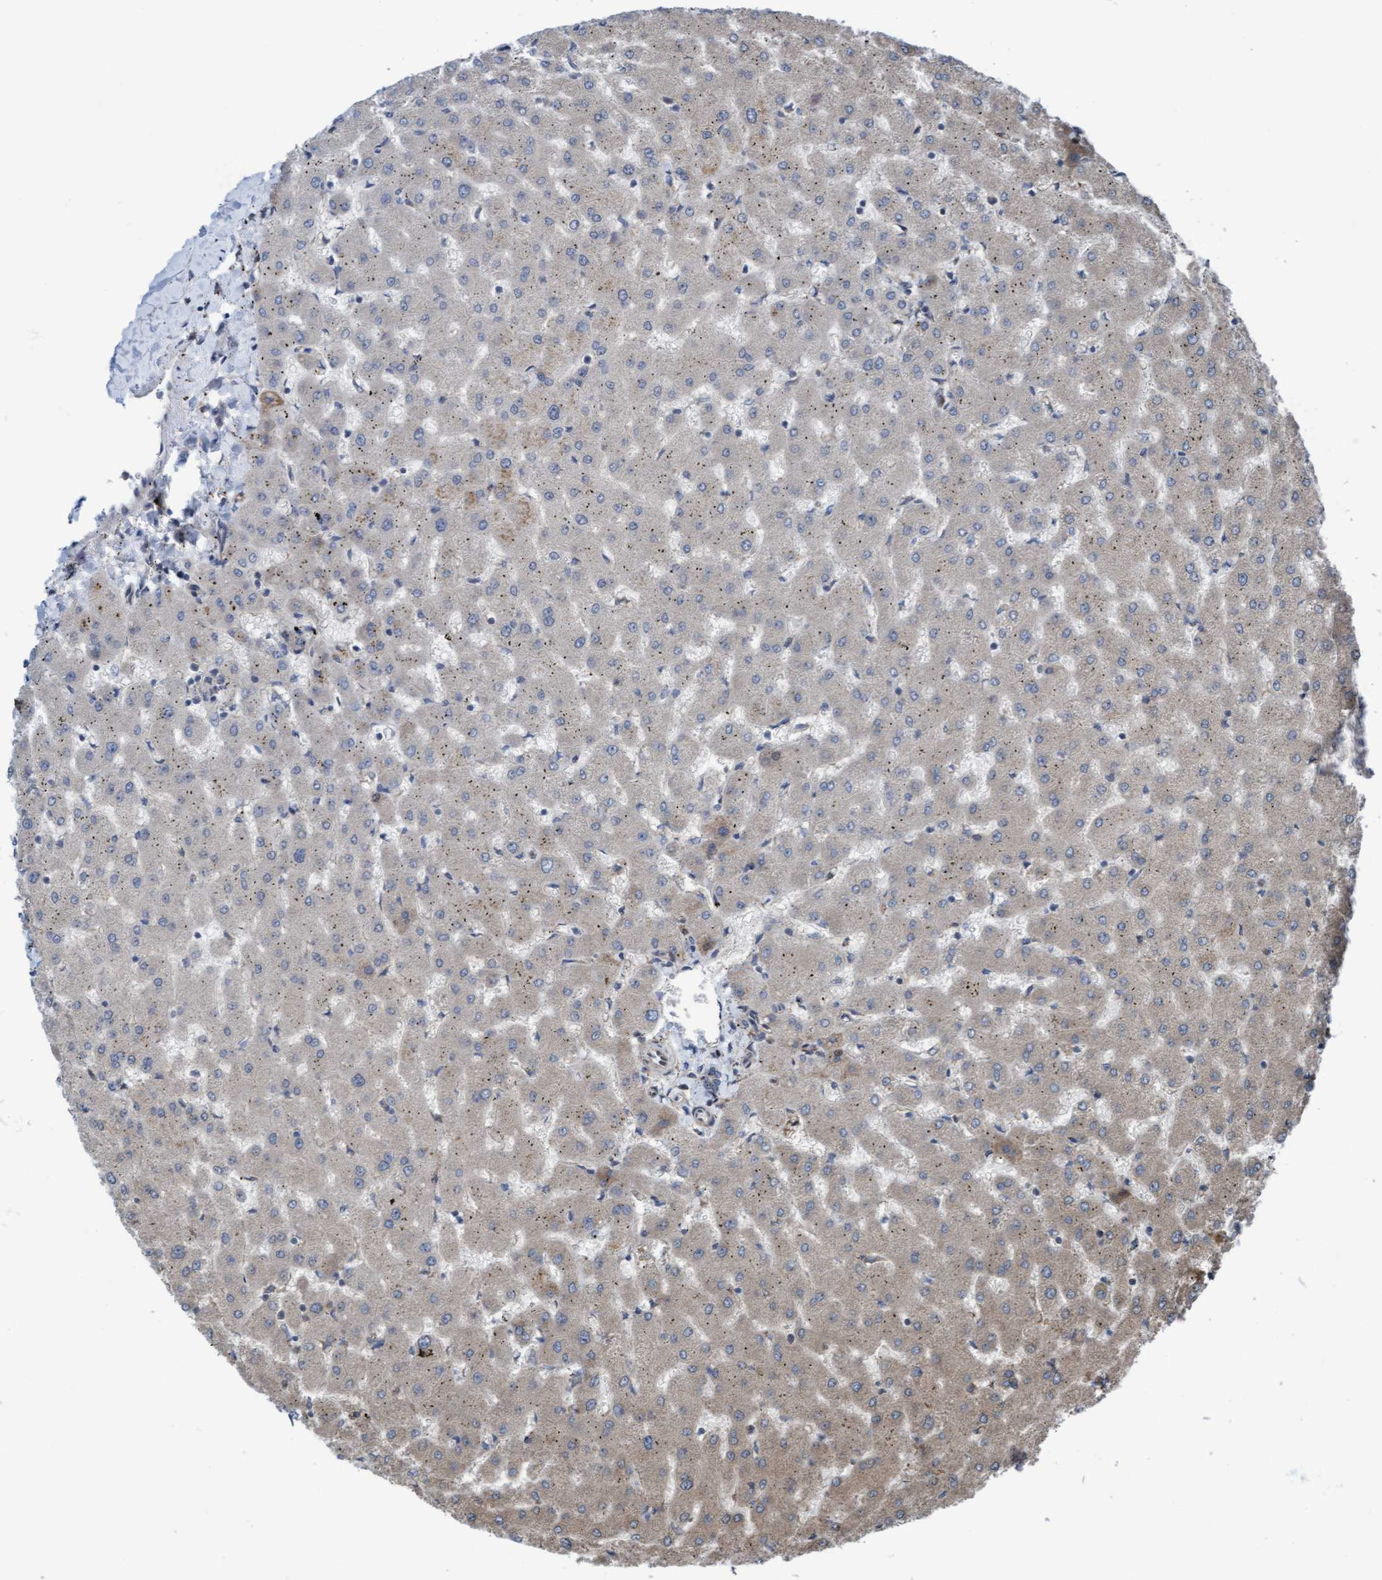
{"staining": {"intensity": "weak", "quantity": "25%-75%", "location": "cytoplasmic/membranous"}, "tissue": "liver", "cell_type": "Cholangiocytes", "image_type": "normal", "snomed": [{"axis": "morphology", "description": "Normal tissue, NOS"}, {"axis": "topography", "description": "Liver"}], "caption": "Immunohistochemistry of benign liver exhibits low levels of weak cytoplasmic/membranous expression in approximately 25%-75% of cholangiocytes.", "gene": "RAP1GAP2", "patient": {"sex": "female", "age": 63}}